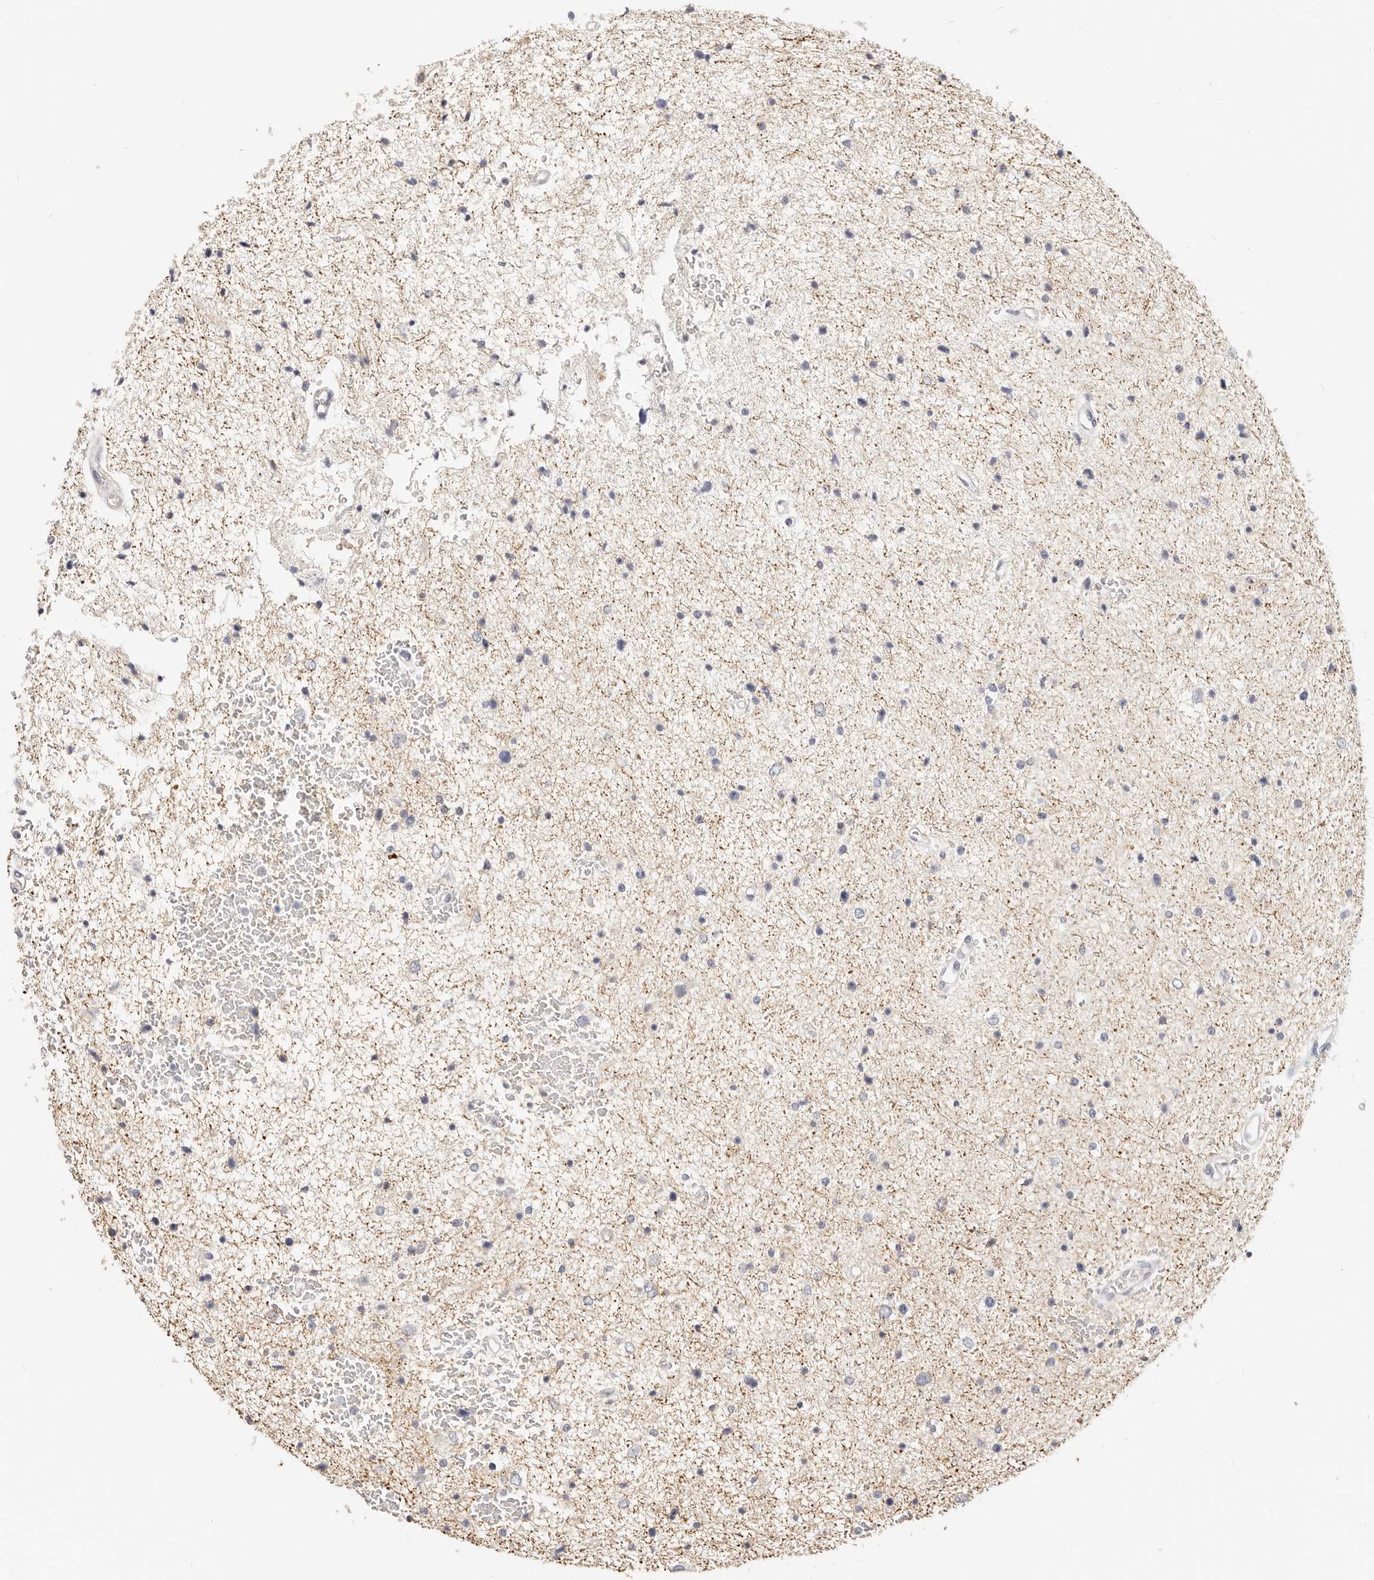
{"staining": {"intensity": "moderate", "quantity": "<25%", "location": "cytoplasmic/membranous"}, "tissue": "glioma", "cell_type": "Tumor cells", "image_type": "cancer", "snomed": [{"axis": "morphology", "description": "Glioma, malignant, Low grade"}, {"axis": "topography", "description": "Cerebral cortex"}], "caption": "Immunohistochemistry (IHC) staining of glioma, which exhibits low levels of moderate cytoplasmic/membranous expression in approximately <25% of tumor cells indicating moderate cytoplasmic/membranous protein staining. The staining was performed using DAB (3,3'-diaminobenzidine) (brown) for protein detection and nuclei were counterstained in hematoxylin (blue).", "gene": "DTNBP1", "patient": {"sex": "female", "age": 39}}